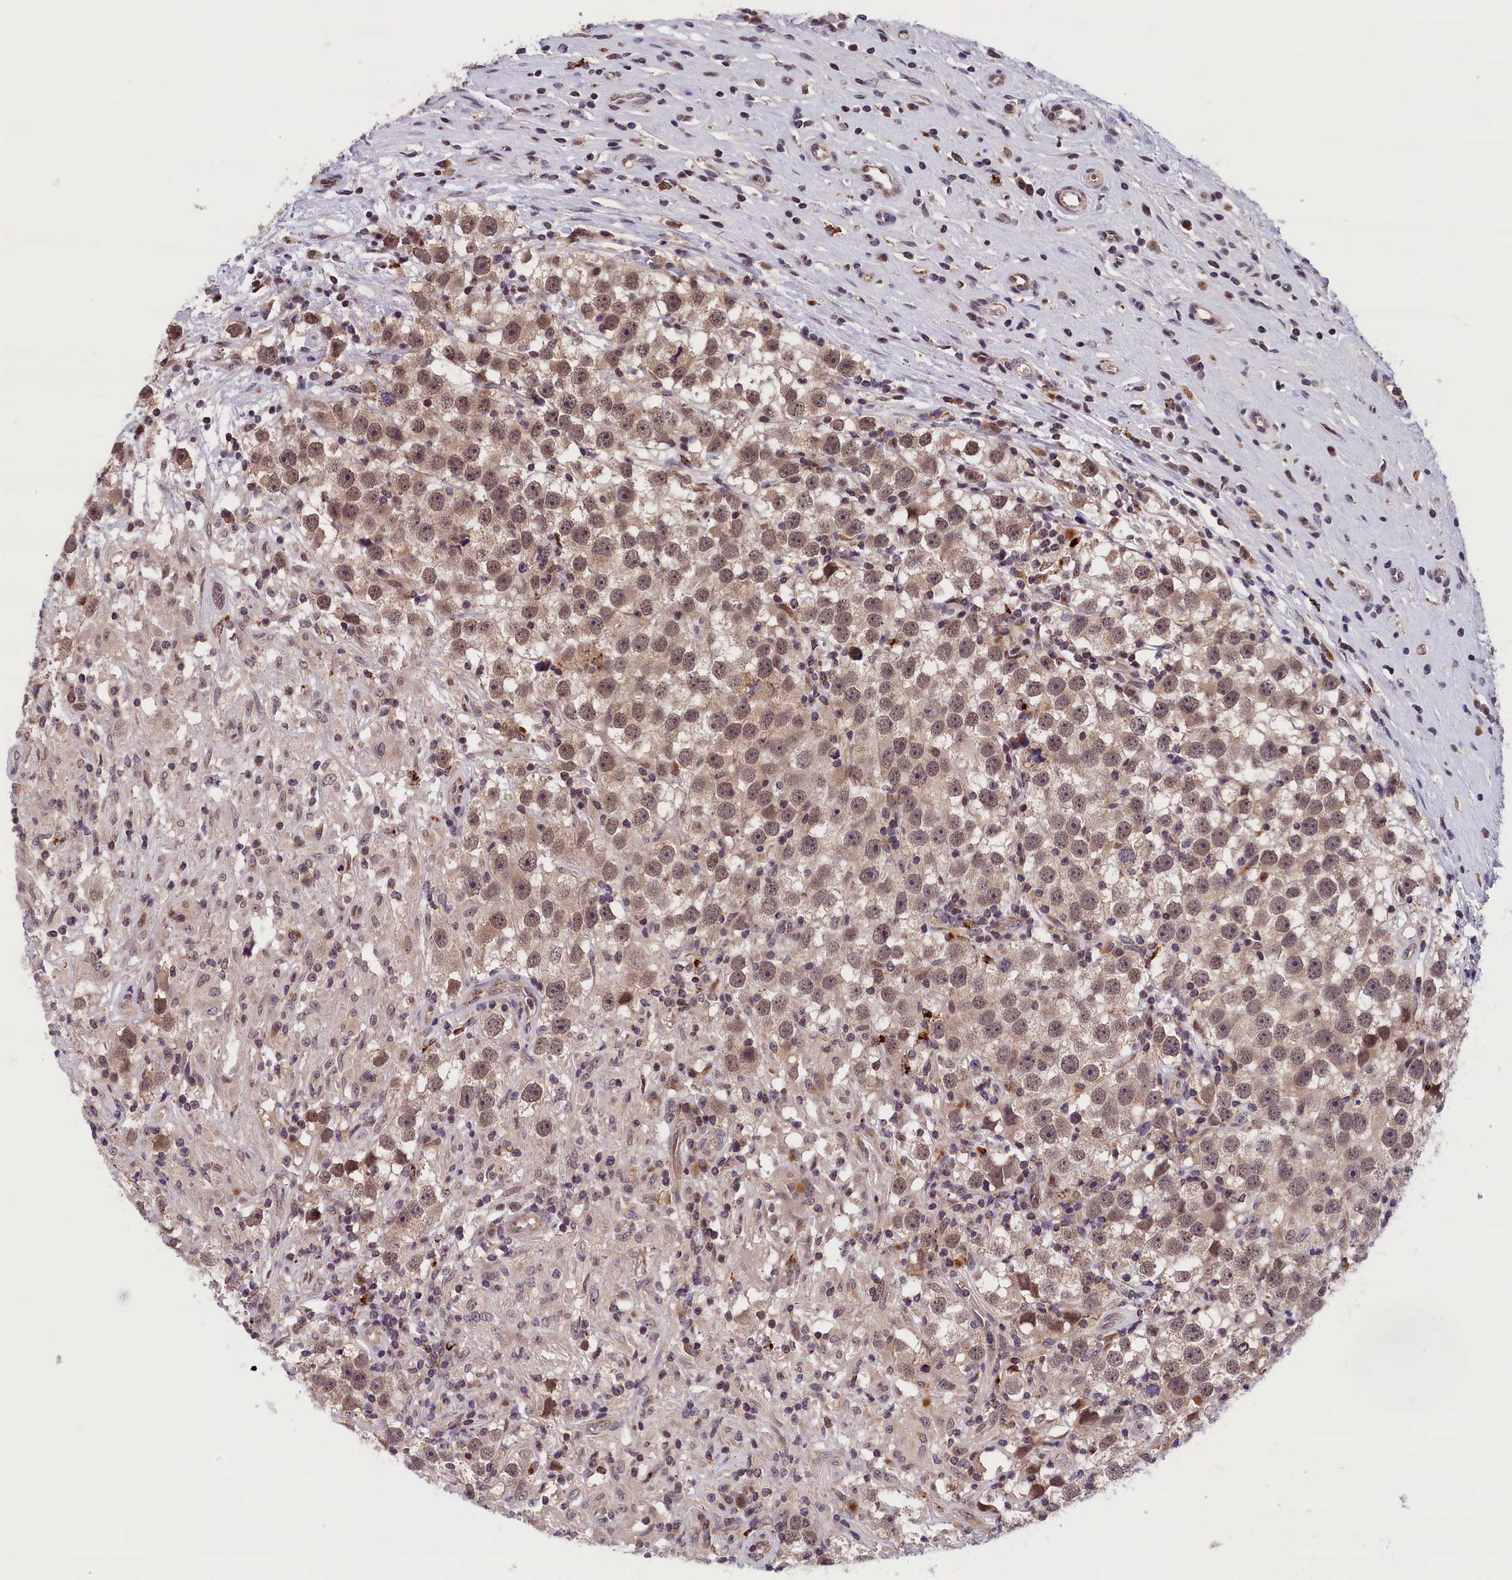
{"staining": {"intensity": "moderate", "quantity": ">75%", "location": "nuclear"}, "tissue": "testis cancer", "cell_type": "Tumor cells", "image_type": "cancer", "snomed": [{"axis": "morphology", "description": "Seminoma, NOS"}, {"axis": "topography", "description": "Testis"}], "caption": "Tumor cells reveal moderate nuclear positivity in about >75% of cells in testis cancer. The protein is stained brown, and the nuclei are stained in blue (DAB (3,3'-diaminobenzidine) IHC with brightfield microscopy, high magnification).", "gene": "KCNK6", "patient": {"sex": "male", "age": 49}}